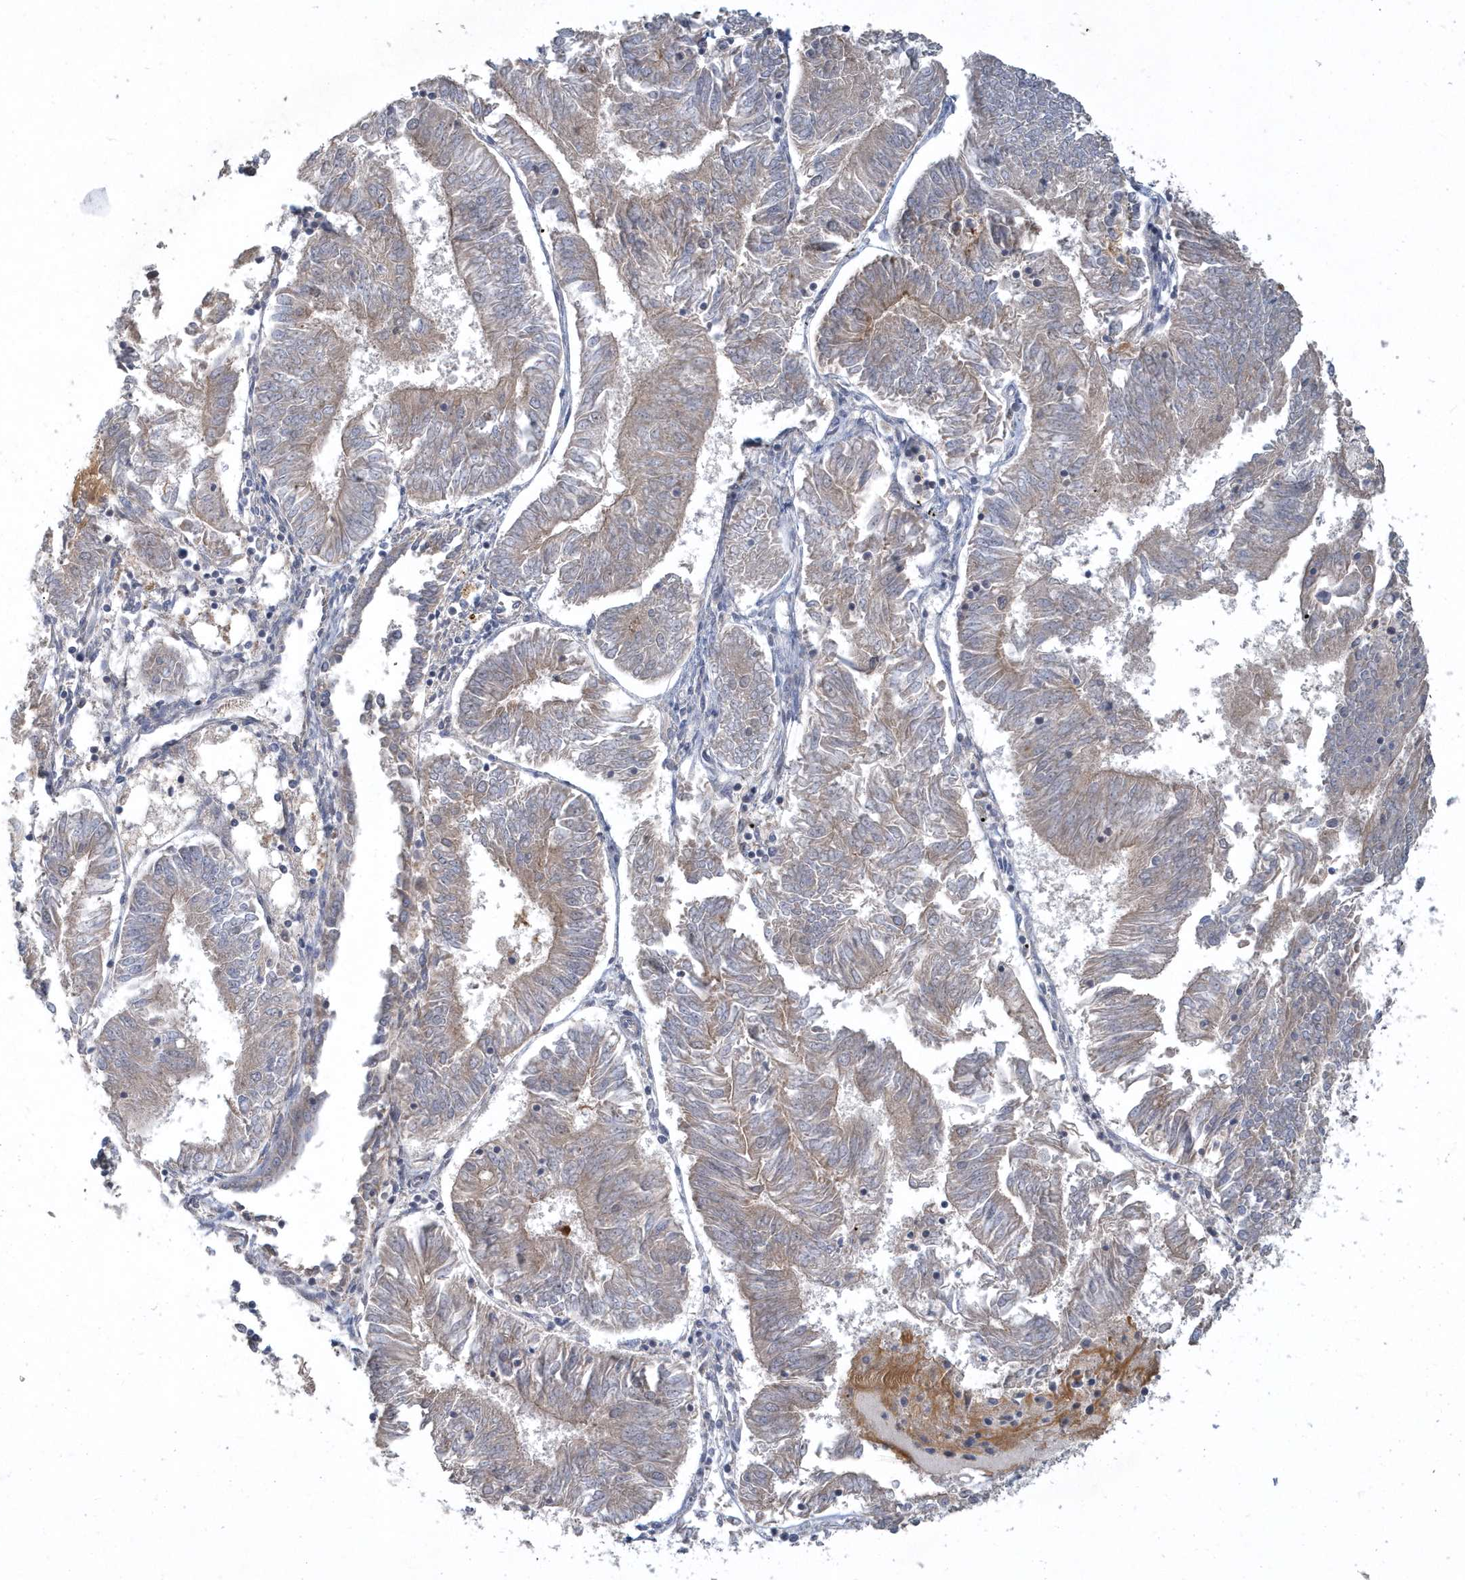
{"staining": {"intensity": "weak", "quantity": "<25%", "location": "cytoplasmic/membranous"}, "tissue": "endometrial cancer", "cell_type": "Tumor cells", "image_type": "cancer", "snomed": [{"axis": "morphology", "description": "Adenocarcinoma, NOS"}, {"axis": "topography", "description": "Endometrium"}], "caption": "An immunohistochemistry photomicrograph of adenocarcinoma (endometrial) is shown. There is no staining in tumor cells of adenocarcinoma (endometrial).", "gene": "TRAIP", "patient": {"sex": "female", "age": 58}}